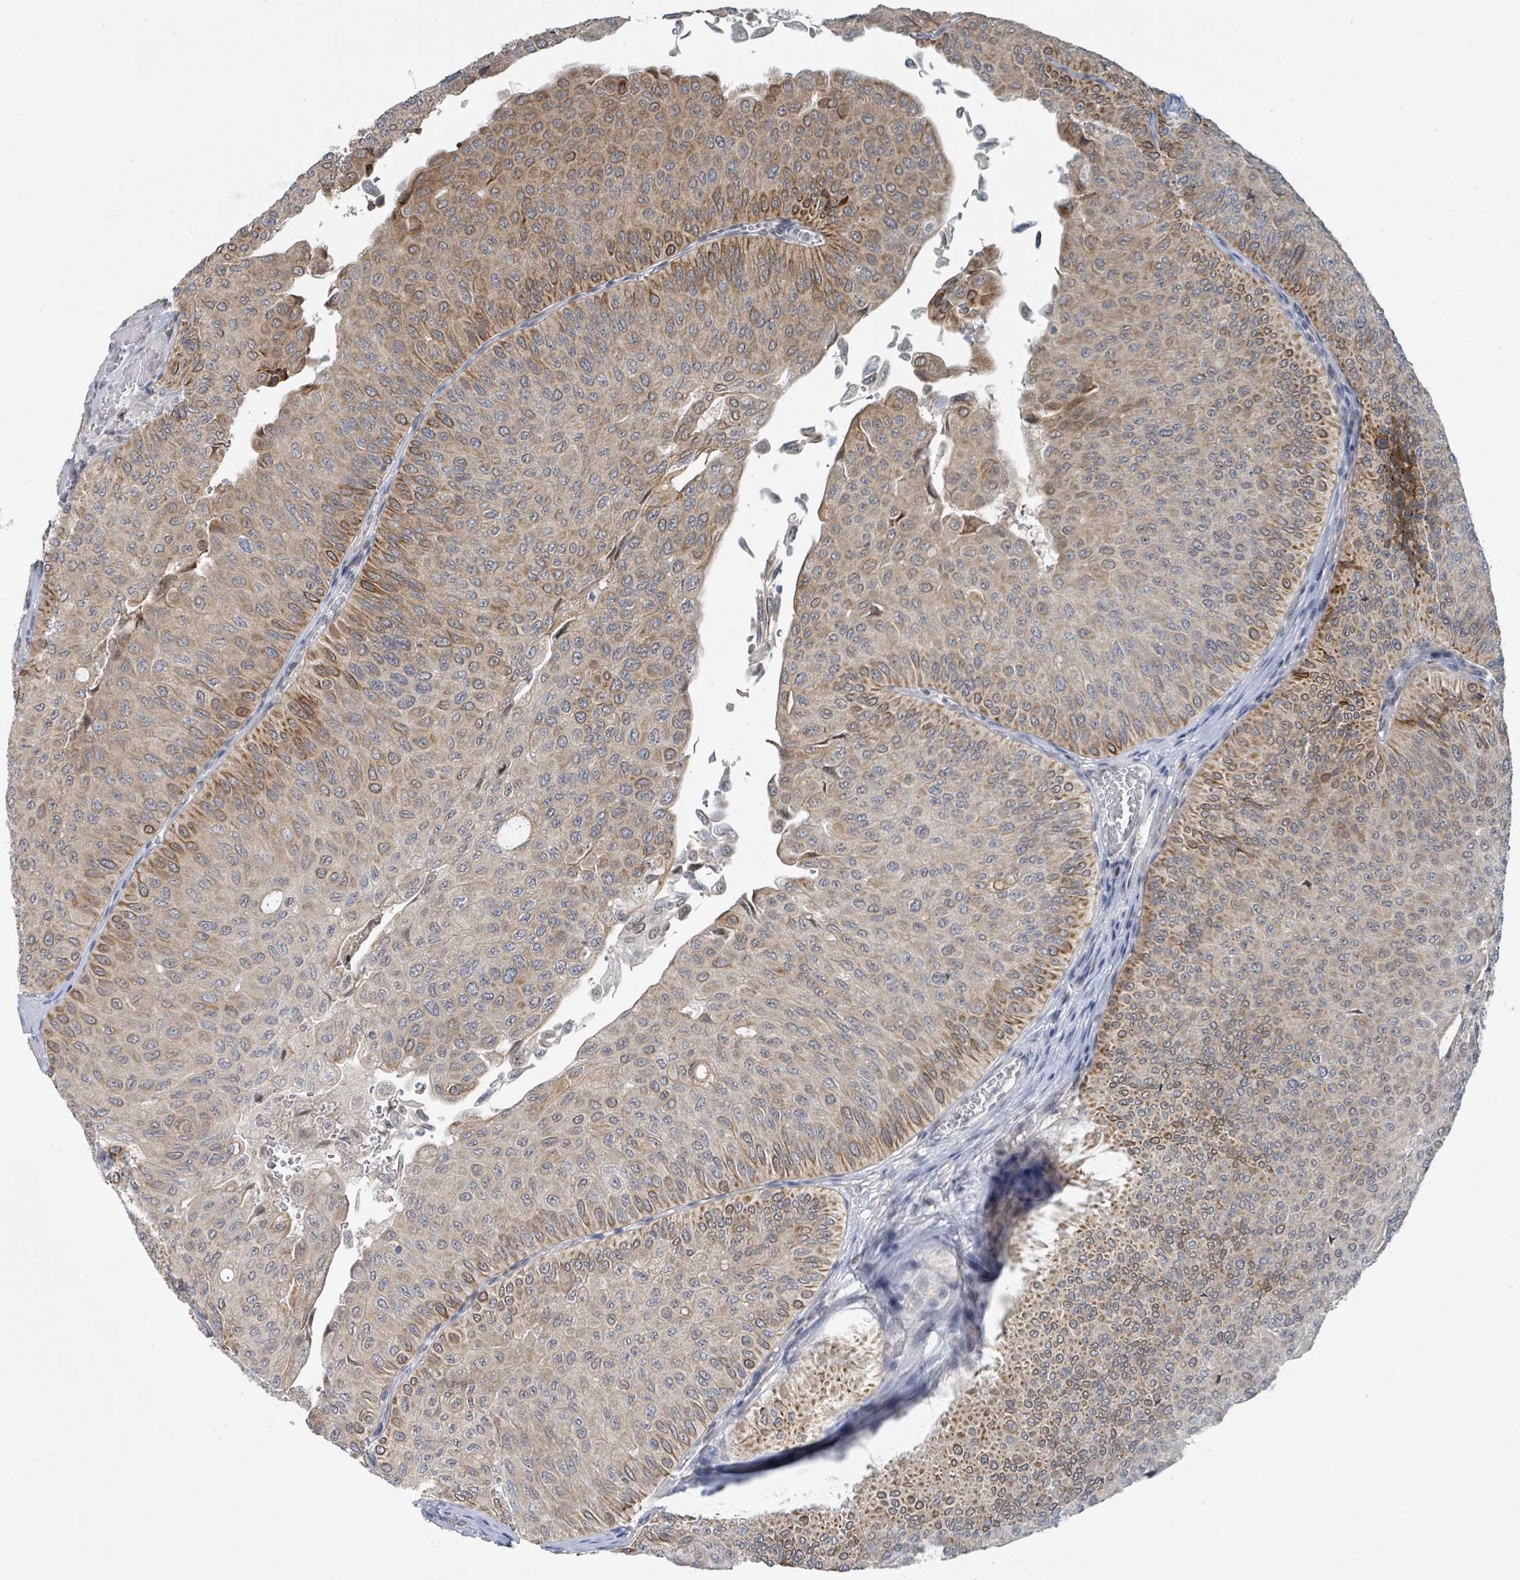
{"staining": {"intensity": "moderate", "quantity": "25%-75%", "location": "cytoplasmic/membranous"}, "tissue": "urothelial cancer", "cell_type": "Tumor cells", "image_type": "cancer", "snomed": [{"axis": "morphology", "description": "Urothelial carcinoma, NOS"}, {"axis": "topography", "description": "Urinary bladder"}], "caption": "This photomicrograph exhibits transitional cell carcinoma stained with immunohistochemistry (IHC) to label a protein in brown. The cytoplasmic/membranous of tumor cells show moderate positivity for the protein. Nuclei are counter-stained blue.", "gene": "ANKRD55", "patient": {"sex": "male", "age": 59}}